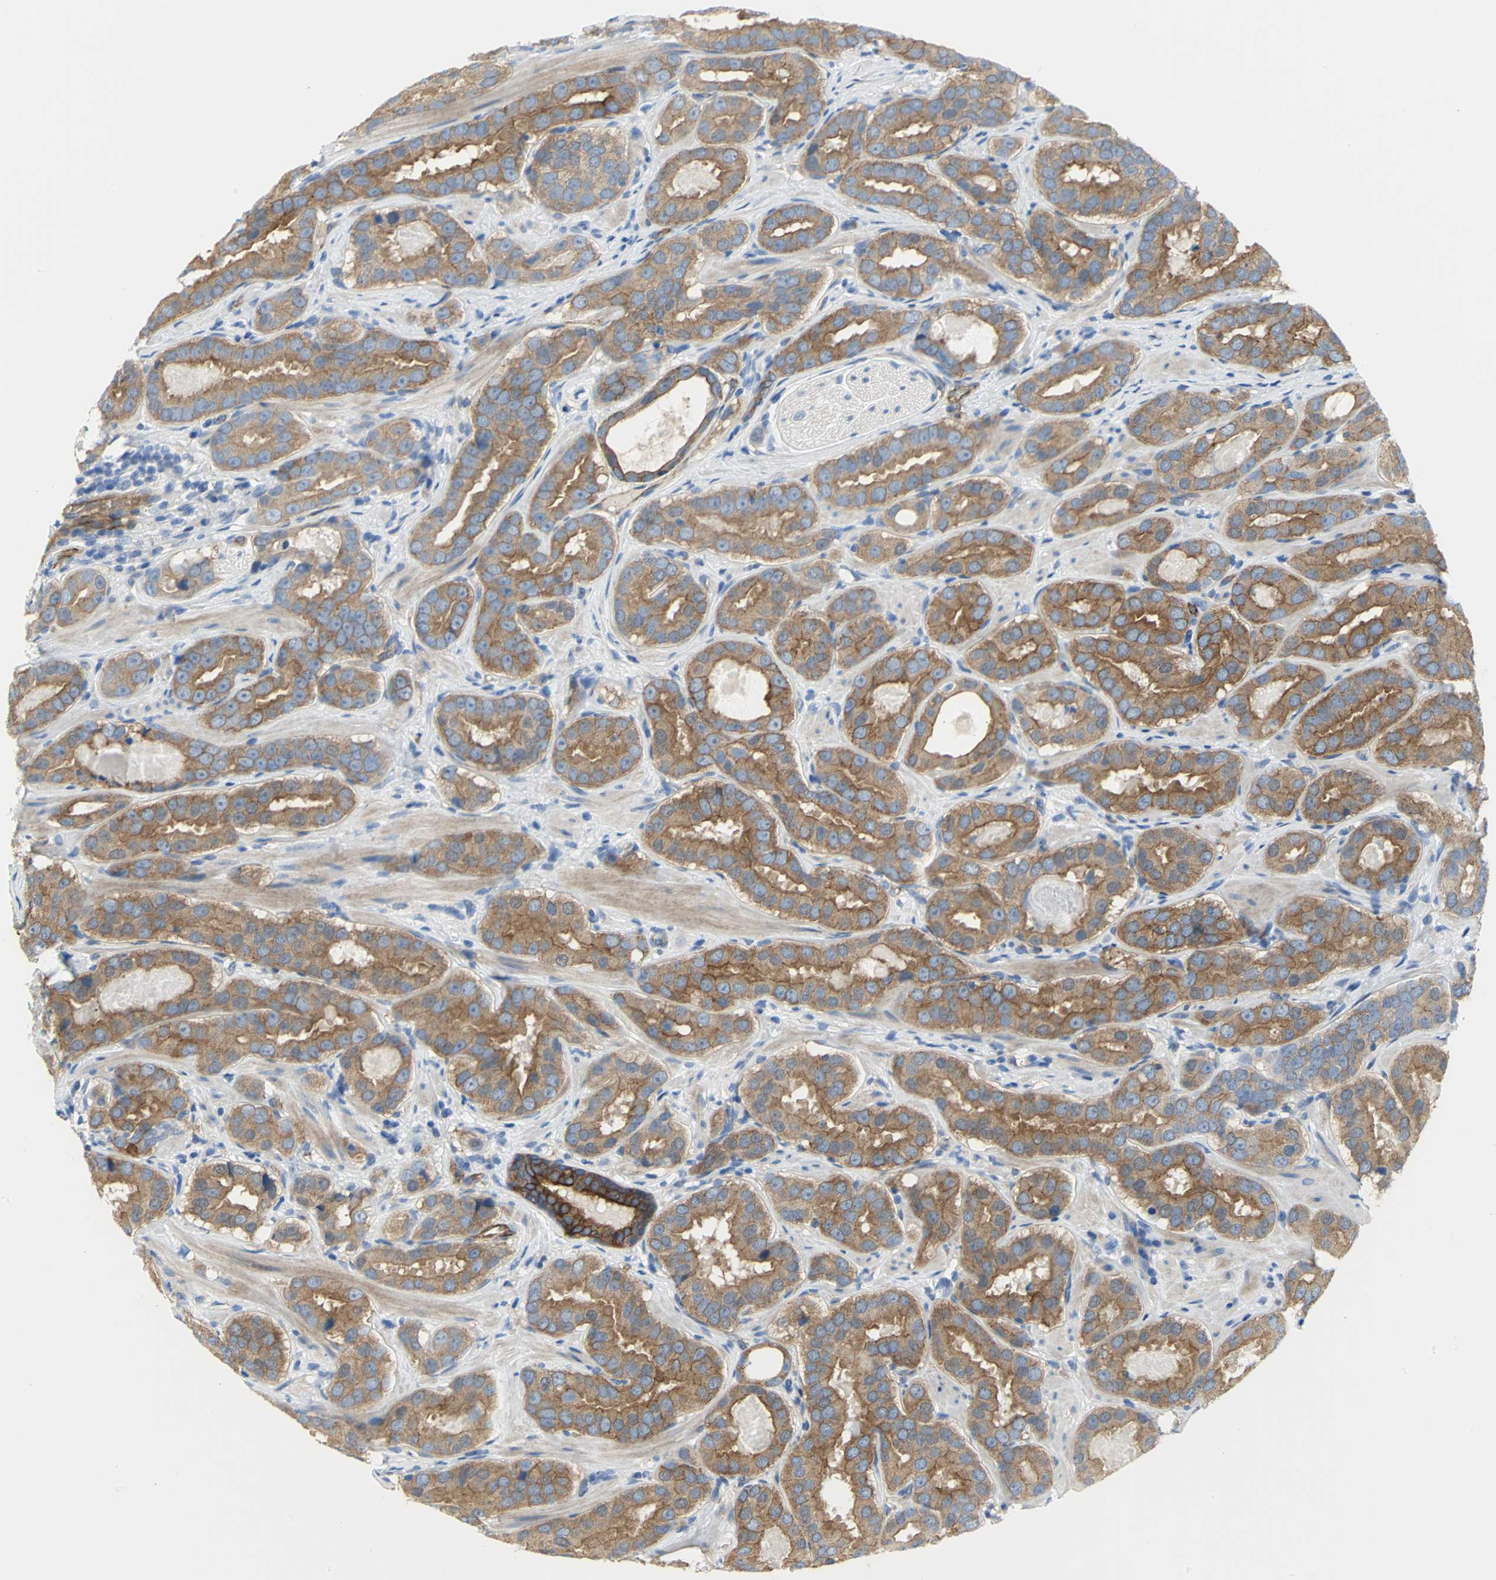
{"staining": {"intensity": "strong", "quantity": ">75%", "location": "cytoplasmic/membranous"}, "tissue": "prostate cancer", "cell_type": "Tumor cells", "image_type": "cancer", "snomed": [{"axis": "morphology", "description": "Adenocarcinoma, Low grade"}, {"axis": "topography", "description": "Prostate"}], "caption": "Human adenocarcinoma (low-grade) (prostate) stained with a brown dye reveals strong cytoplasmic/membranous positive staining in about >75% of tumor cells.", "gene": "FLNB", "patient": {"sex": "male", "age": 59}}